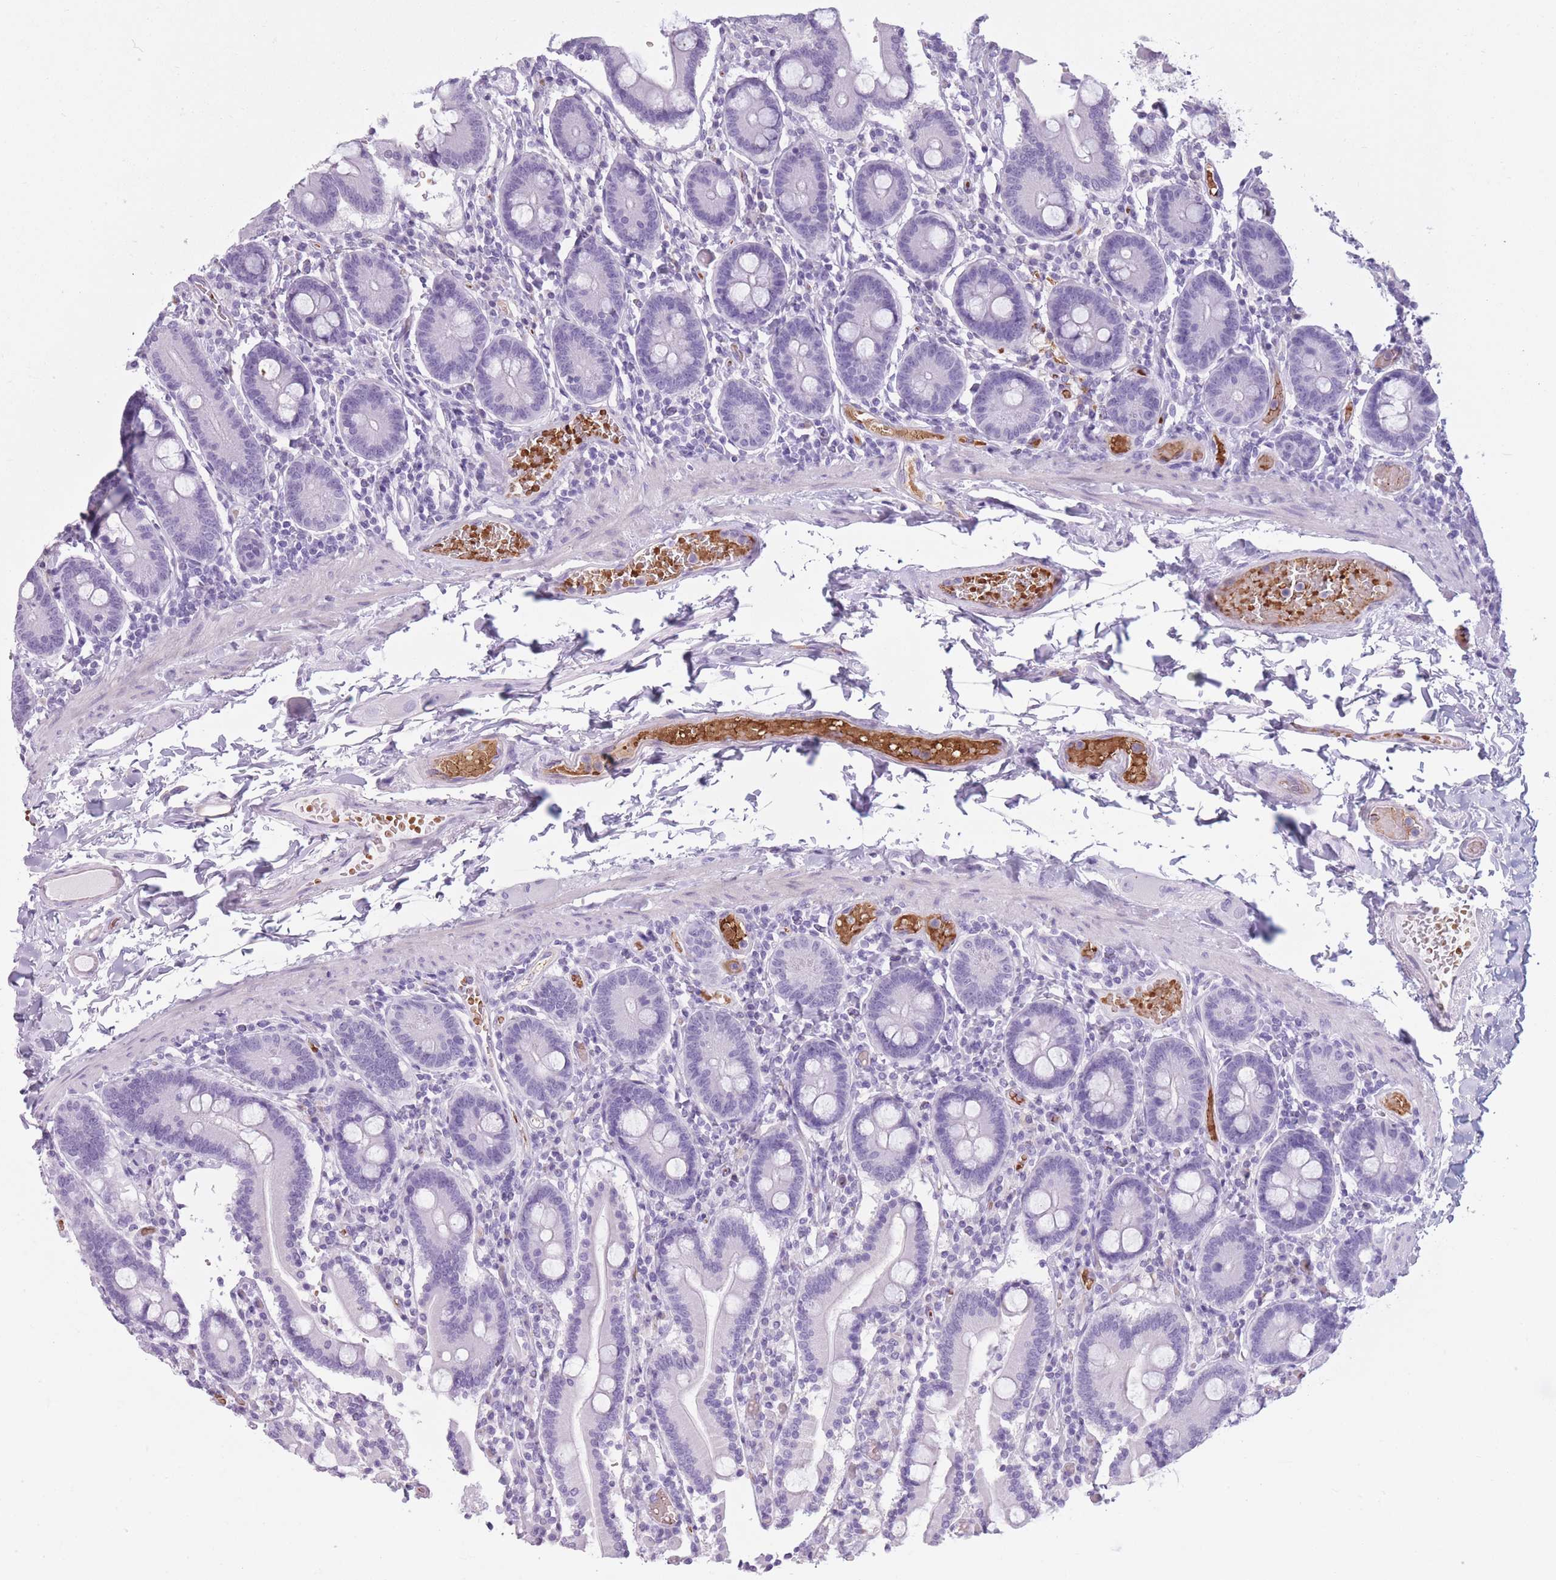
{"staining": {"intensity": "negative", "quantity": "none", "location": "none"}, "tissue": "duodenum", "cell_type": "Glandular cells", "image_type": "normal", "snomed": [{"axis": "morphology", "description": "Normal tissue, NOS"}, {"axis": "topography", "description": "Duodenum"}], "caption": "Immunohistochemistry micrograph of normal duodenum: duodenum stained with DAB reveals no significant protein staining in glandular cells. Nuclei are stained in blue.", "gene": "OR7C1", "patient": {"sex": "male", "age": 55}}